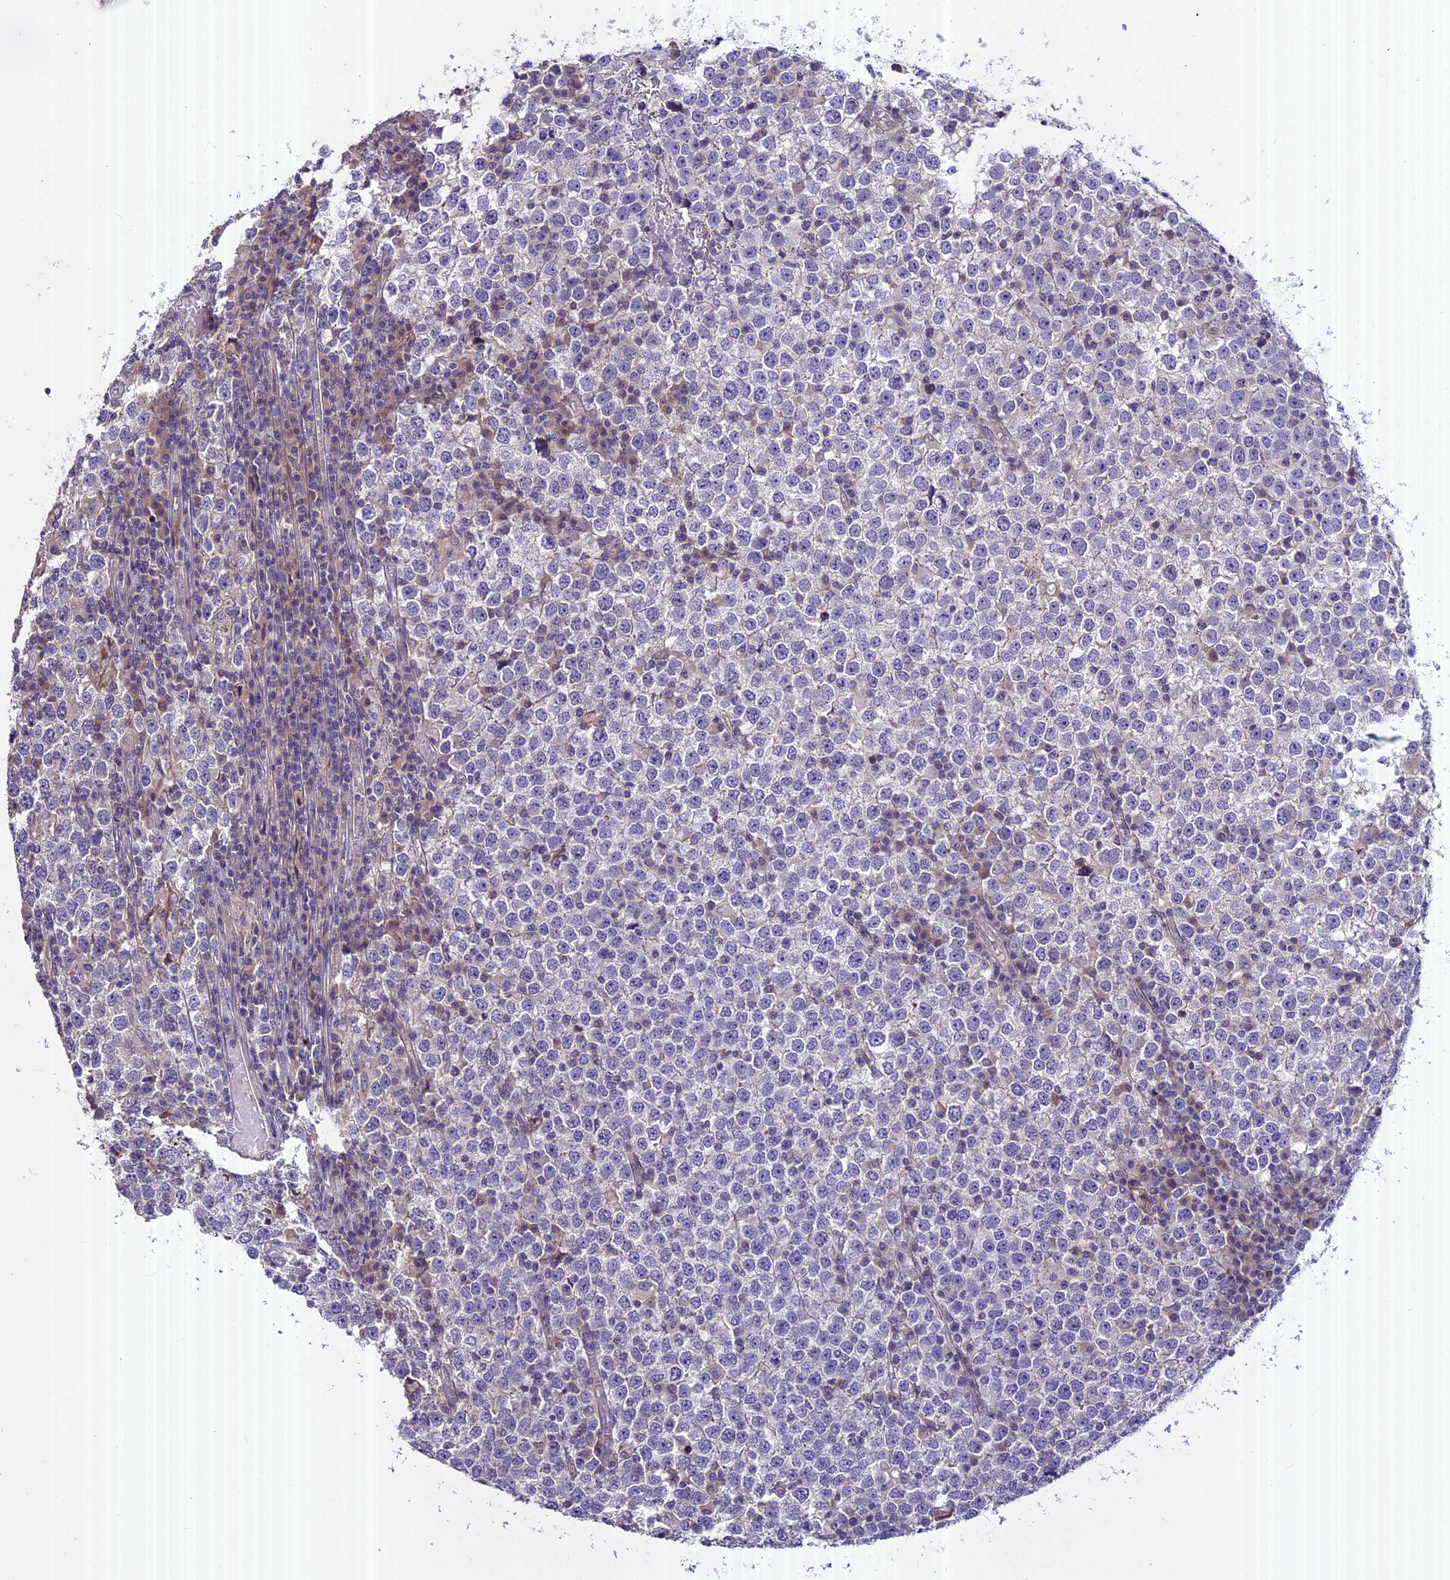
{"staining": {"intensity": "negative", "quantity": "none", "location": "none"}, "tissue": "testis cancer", "cell_type": "Tumor cells", "image_type": "cancer", "snomed": [{"axis": "morphology", "description": "Seminoma, NOS"}, {"axis": "topography", "description": "Testis"}], "caption": "DAB immunohistochemical staining of human testis cancer reveals no significant staining in tumor cells.", "gene": "FAM98C", "patient": {"sex": "male", "age": 65}}